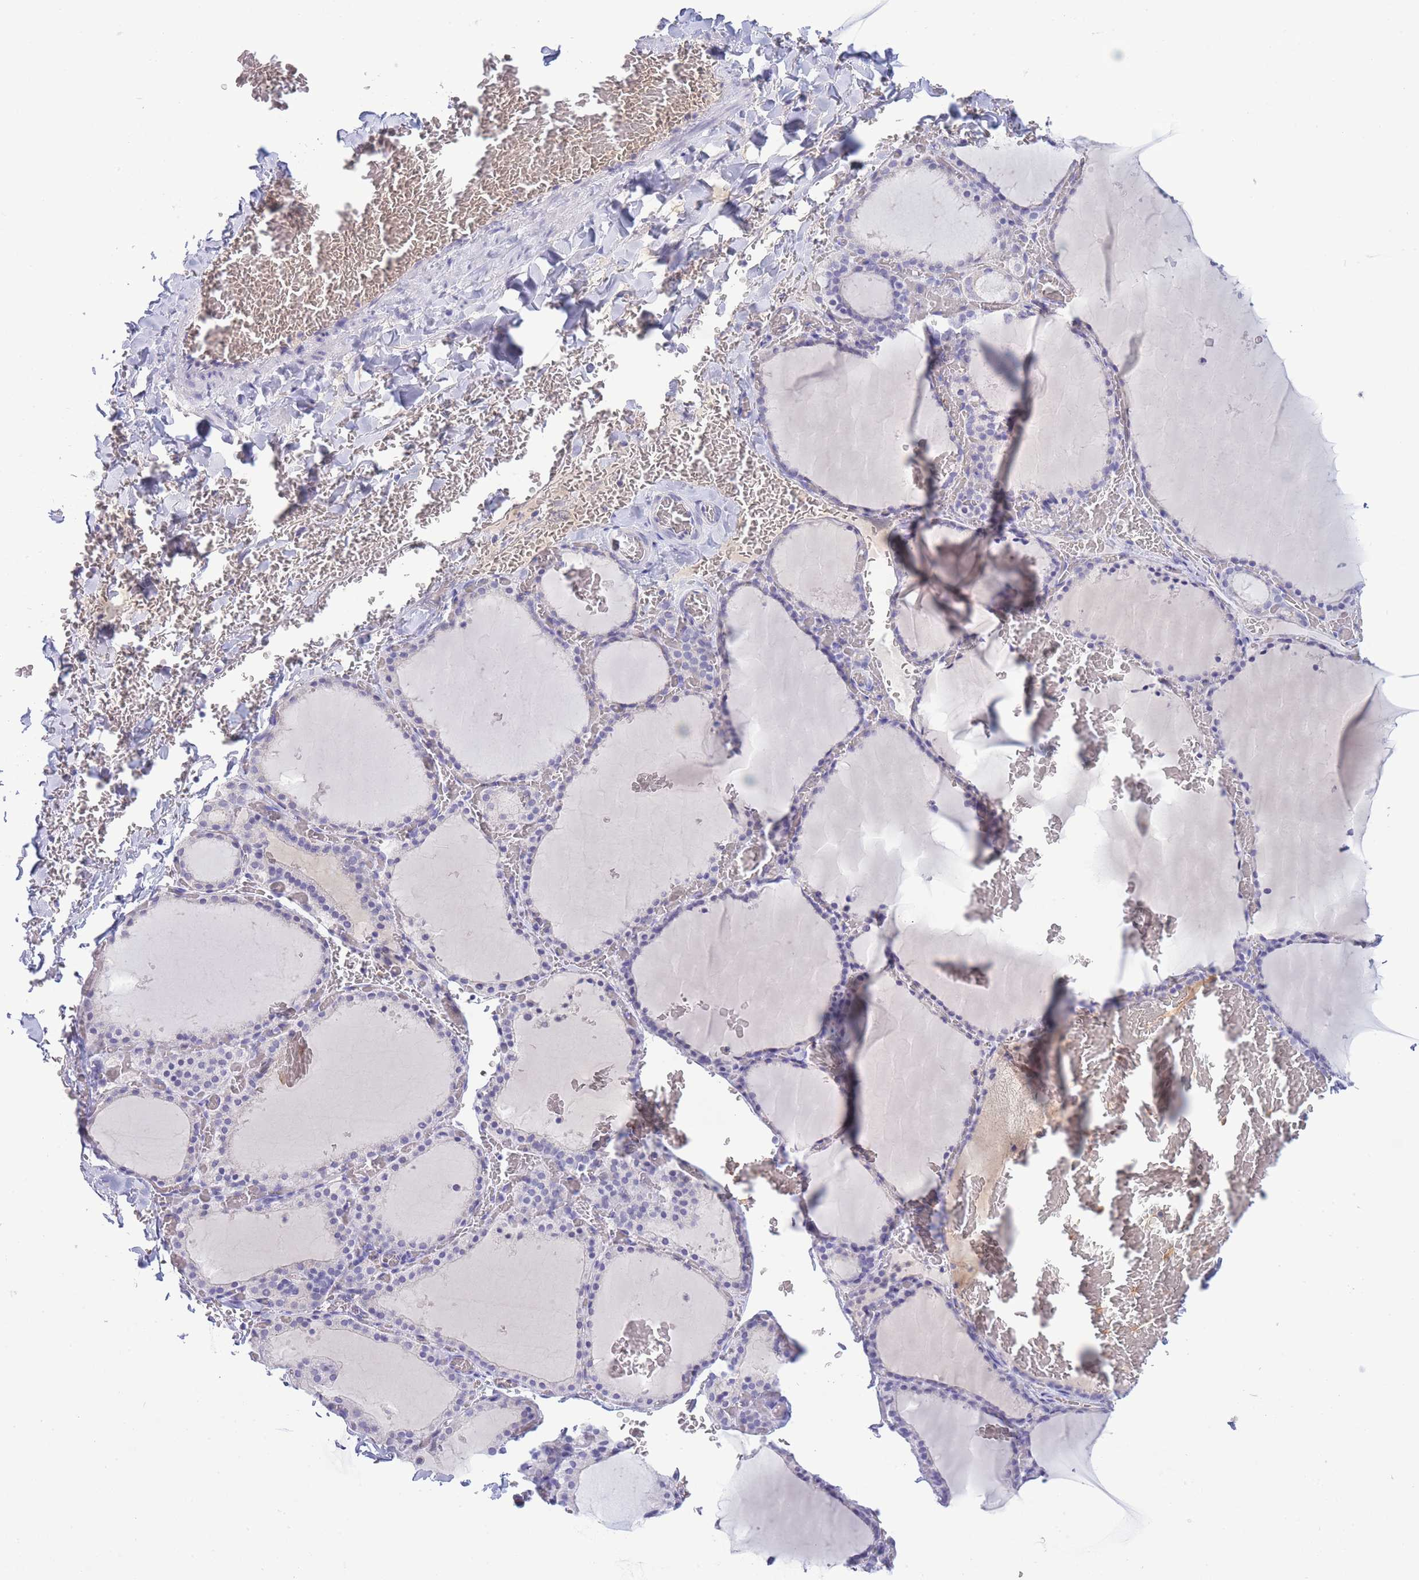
{"staining": {"intensity": "negative", "quantity": "none", "location": "none"}, "tissue": "thyroid gland", "cell_type": "Glandular cells", "image_type": "normal", "snomed": [{"axis": "morphology", "description": "Normal tissue, NOS"}, {"axis": "topography", "description": "Thyroid gland"}], "caption": "Glandular cells show no significant protein expression in normal thyroid gland. (Brightfield microscopy of DAB immunohistochemistry at high magnification).", "gene": "ASAP3", "patient": {"sex": "female", "age": 39}}